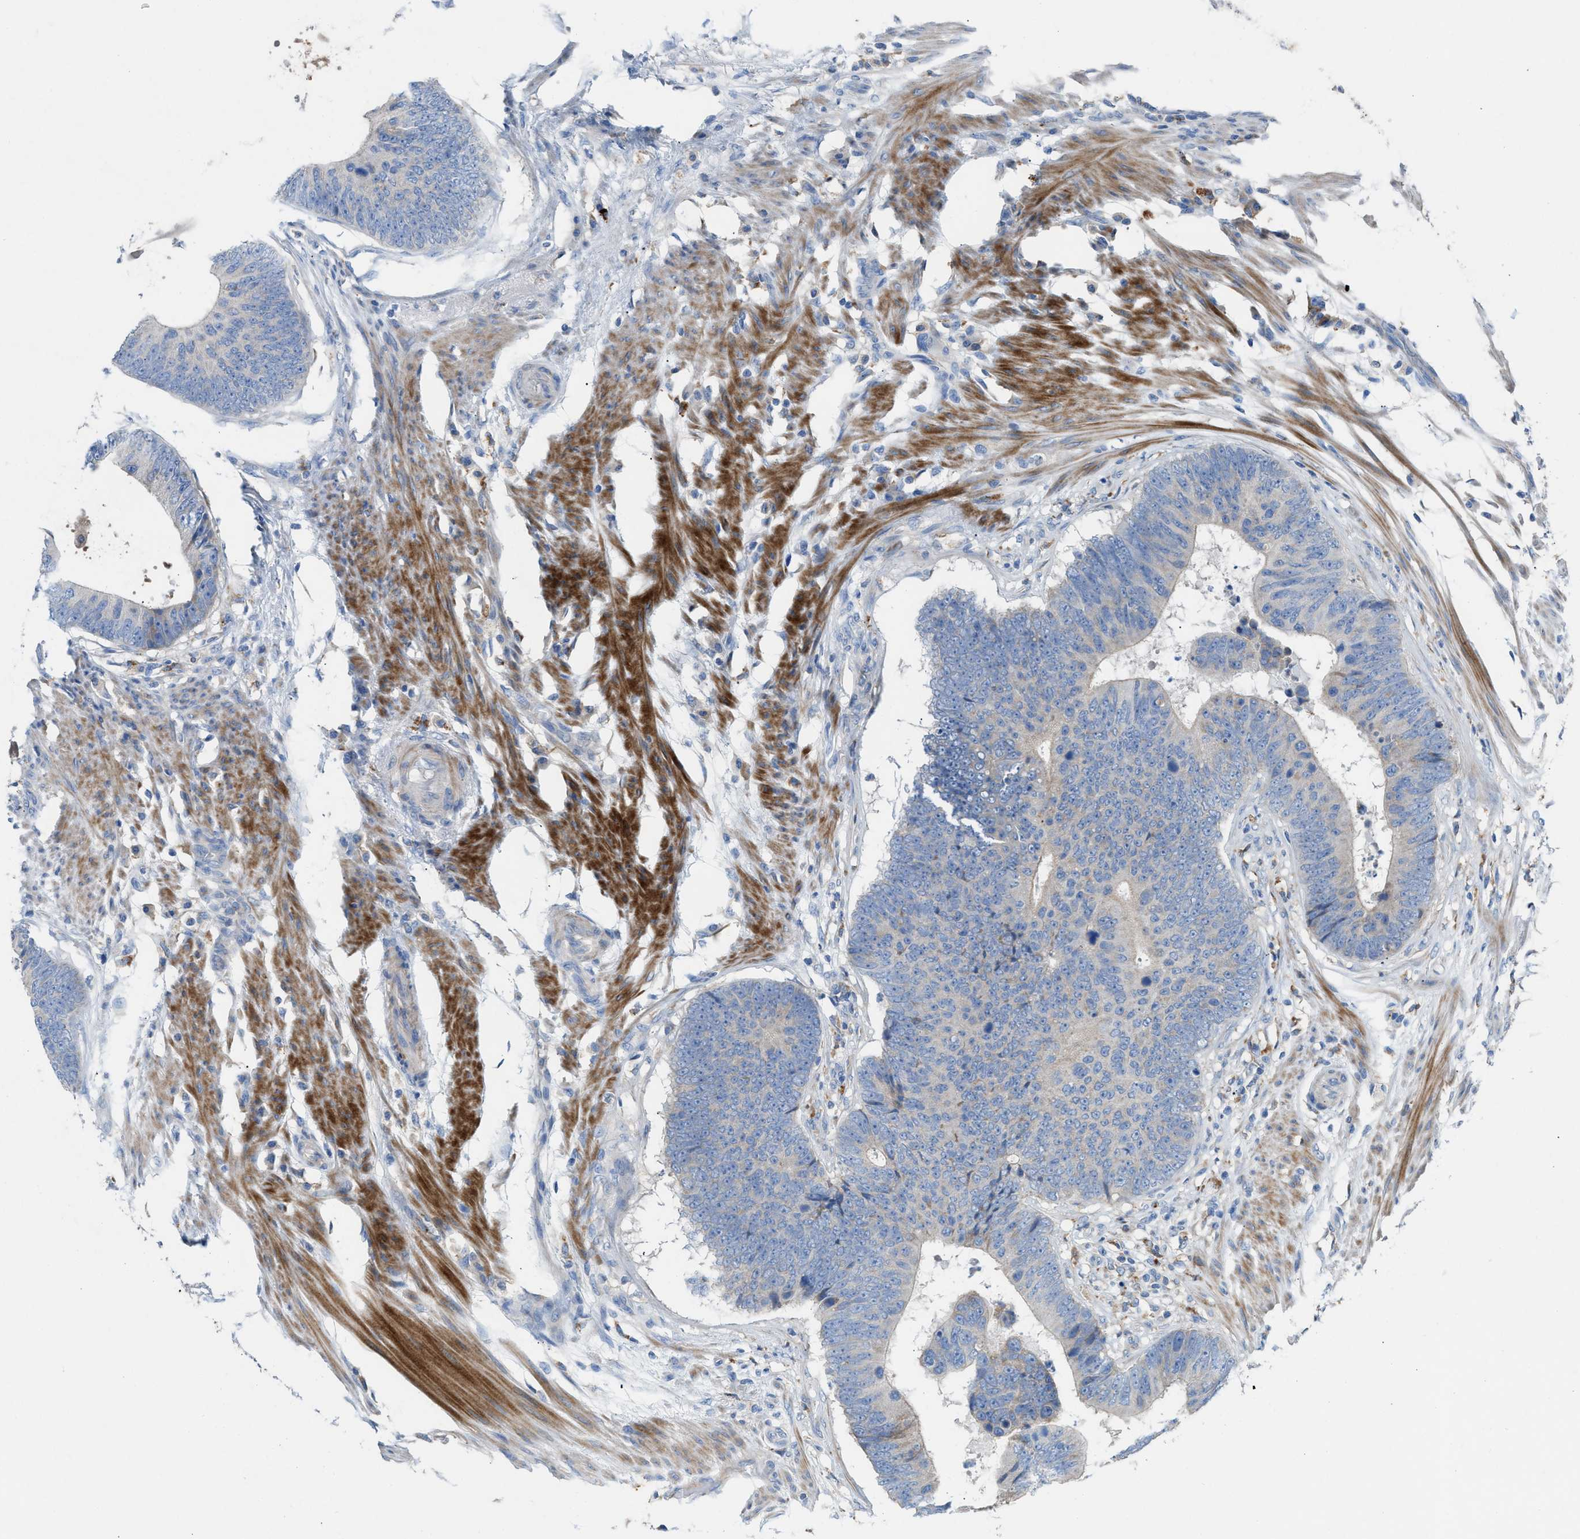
{"staining": {"intensity": "negative", "quantity": "none", "location": "none"}, "tissue": "colorectal cancer", "cell_type": "Tumor cells", "image_type": "cancer", "snomed": [{"axis": "morphology", "description": "Adenocarcinoma, NOS"}, {"axis": "topography", "description": "Colon"}], "caption": "Immunohistochemical staining of colorectal cancer shows no significant positivity in tumor cells. (Brightfield microscopy of DAB immunohistochemistry (IHC) at high magnification).", "gene": "AOAH", "patient": {"sex": "male", "age": 56}}